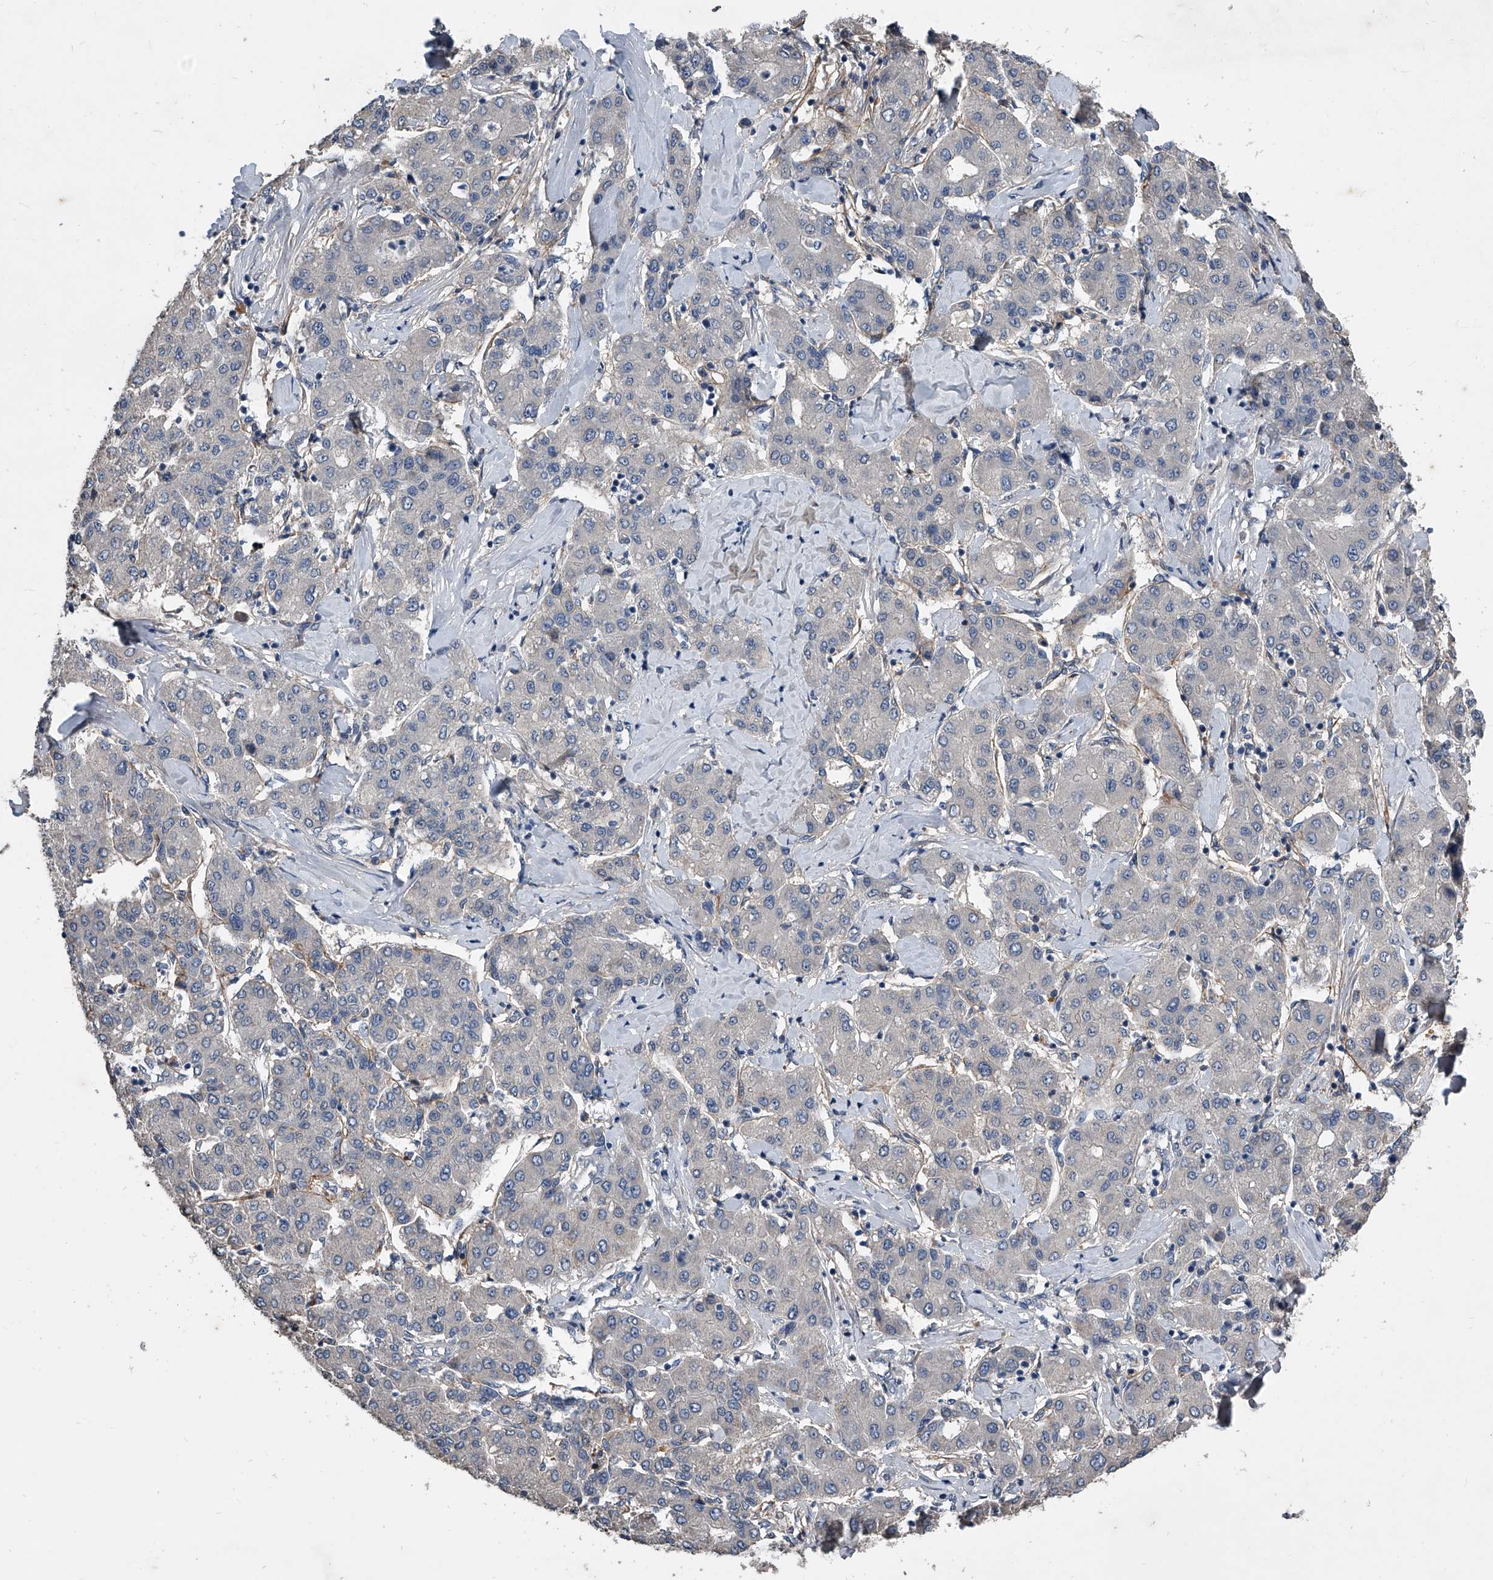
{"staining": {"intensity": "negative", "quantity": "none", "location": "none"}, "tissue": "liver cancer", "cell_type": "Tumor cells", "image_type": "cancer", "snomed": [{"axis": "morphology", "description": "Carcinoma, Hepatocellular, NOS"}, {"axis": "topography", "description": "Liver"}], "caption": "Immunohistochemical staining of human liver hepatocellular carcinoma displays no significant staining in tumor cells. The staining was performed using DAB to visualize the protein expression in brown, while the nuclei were stained in blue with hematoxylin (Magnification: 20x).", "gene": "PHACTR1", "patient": {"sex": "male", "age": 65}}